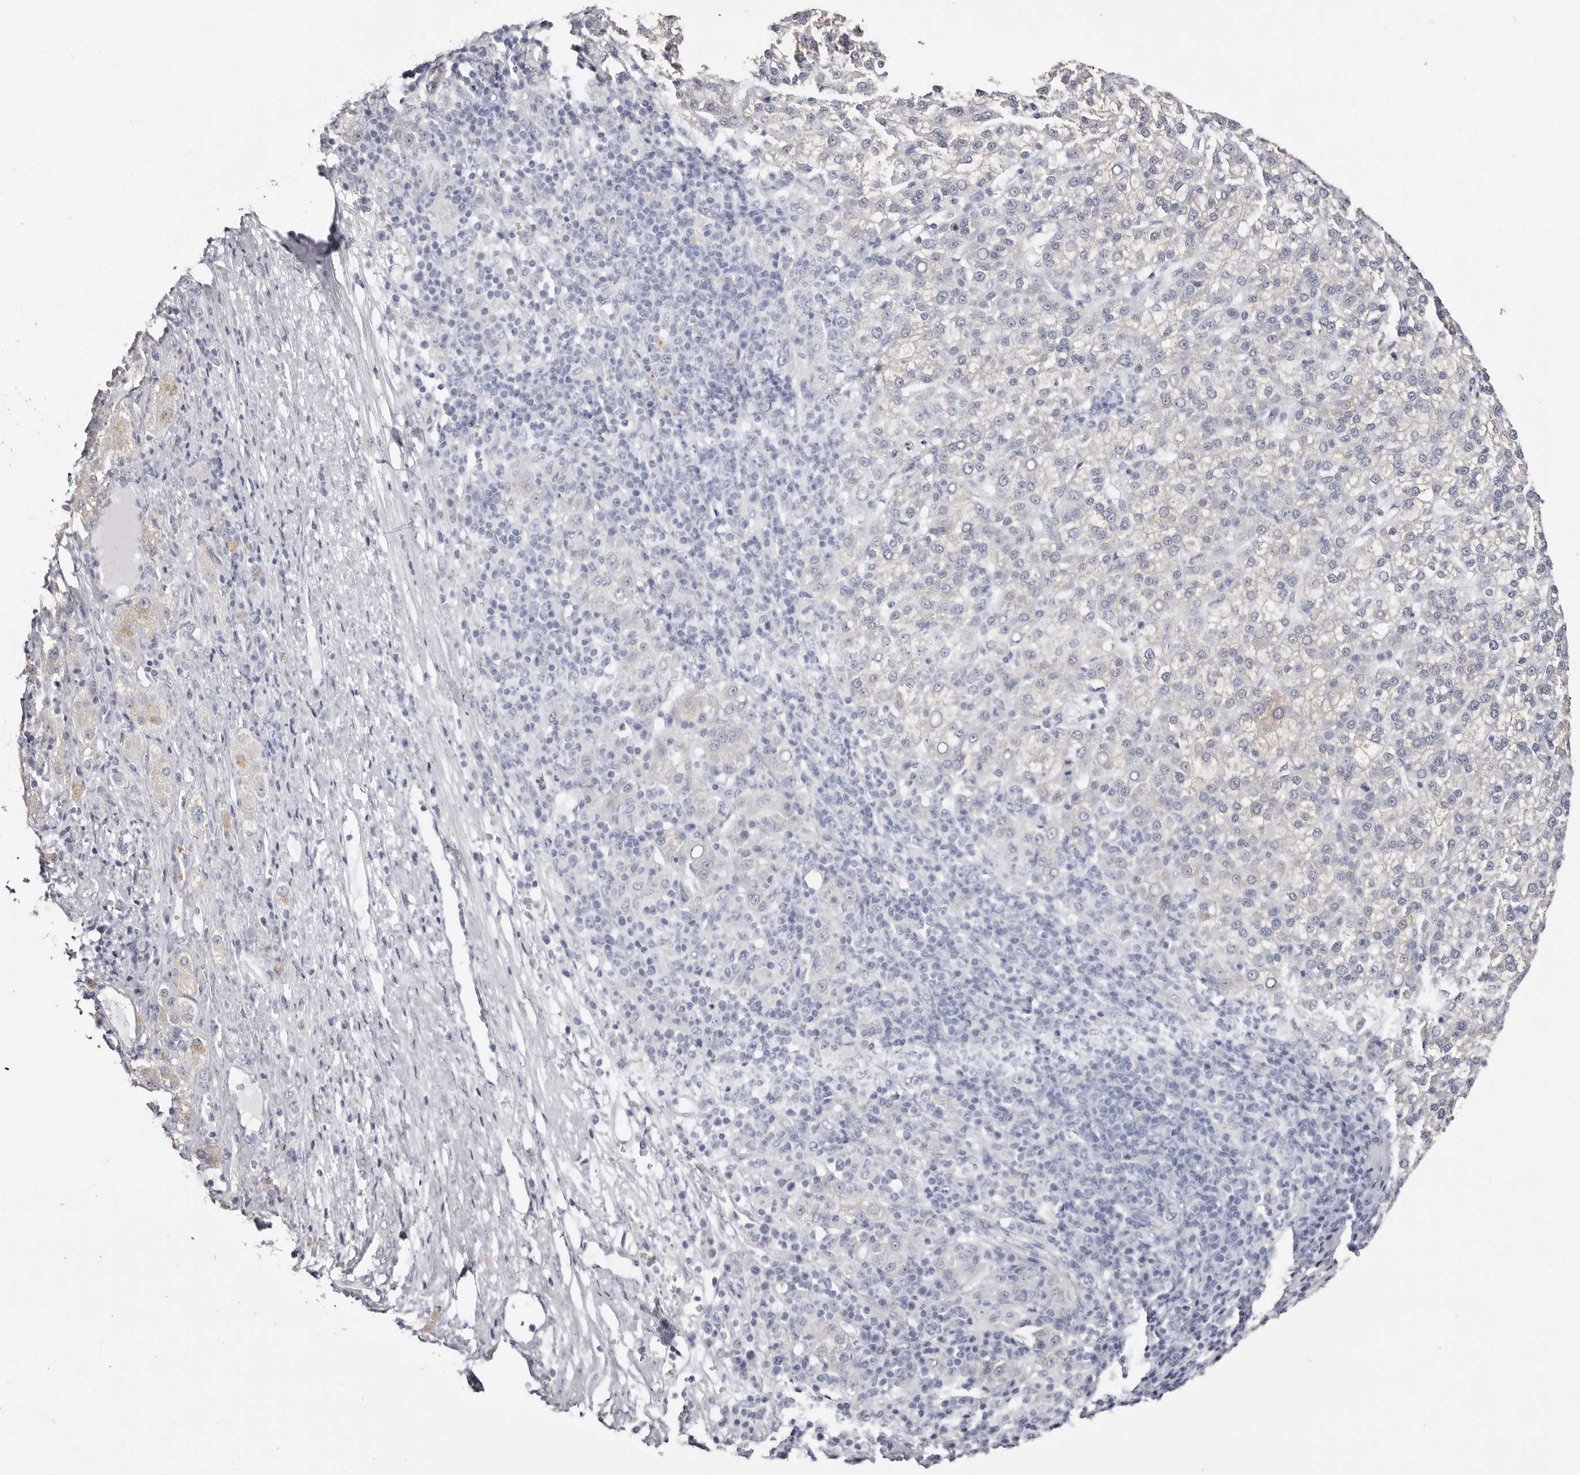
{"staining": {"intensity": "negative", "quantity": "none", "location": "none"}, "tissue": "liver cancer", "cell_type": "Tumor cells", "image_type": "cancer", "snomed": [{"axis": "morphology", "description": "Carcinoma, Hepatocellular, NOS"}, {"axis": "topography", "description": "Liver"}], "caption": "DAB (3,3'-diaminobenzidine) immunohistochemical staining of human liver cancer (hepatocellular carcinoma) displays no significant staining in tumor cells.", "gene": "AKNAD1", "patient": {"sex": "female", "age": 58}}